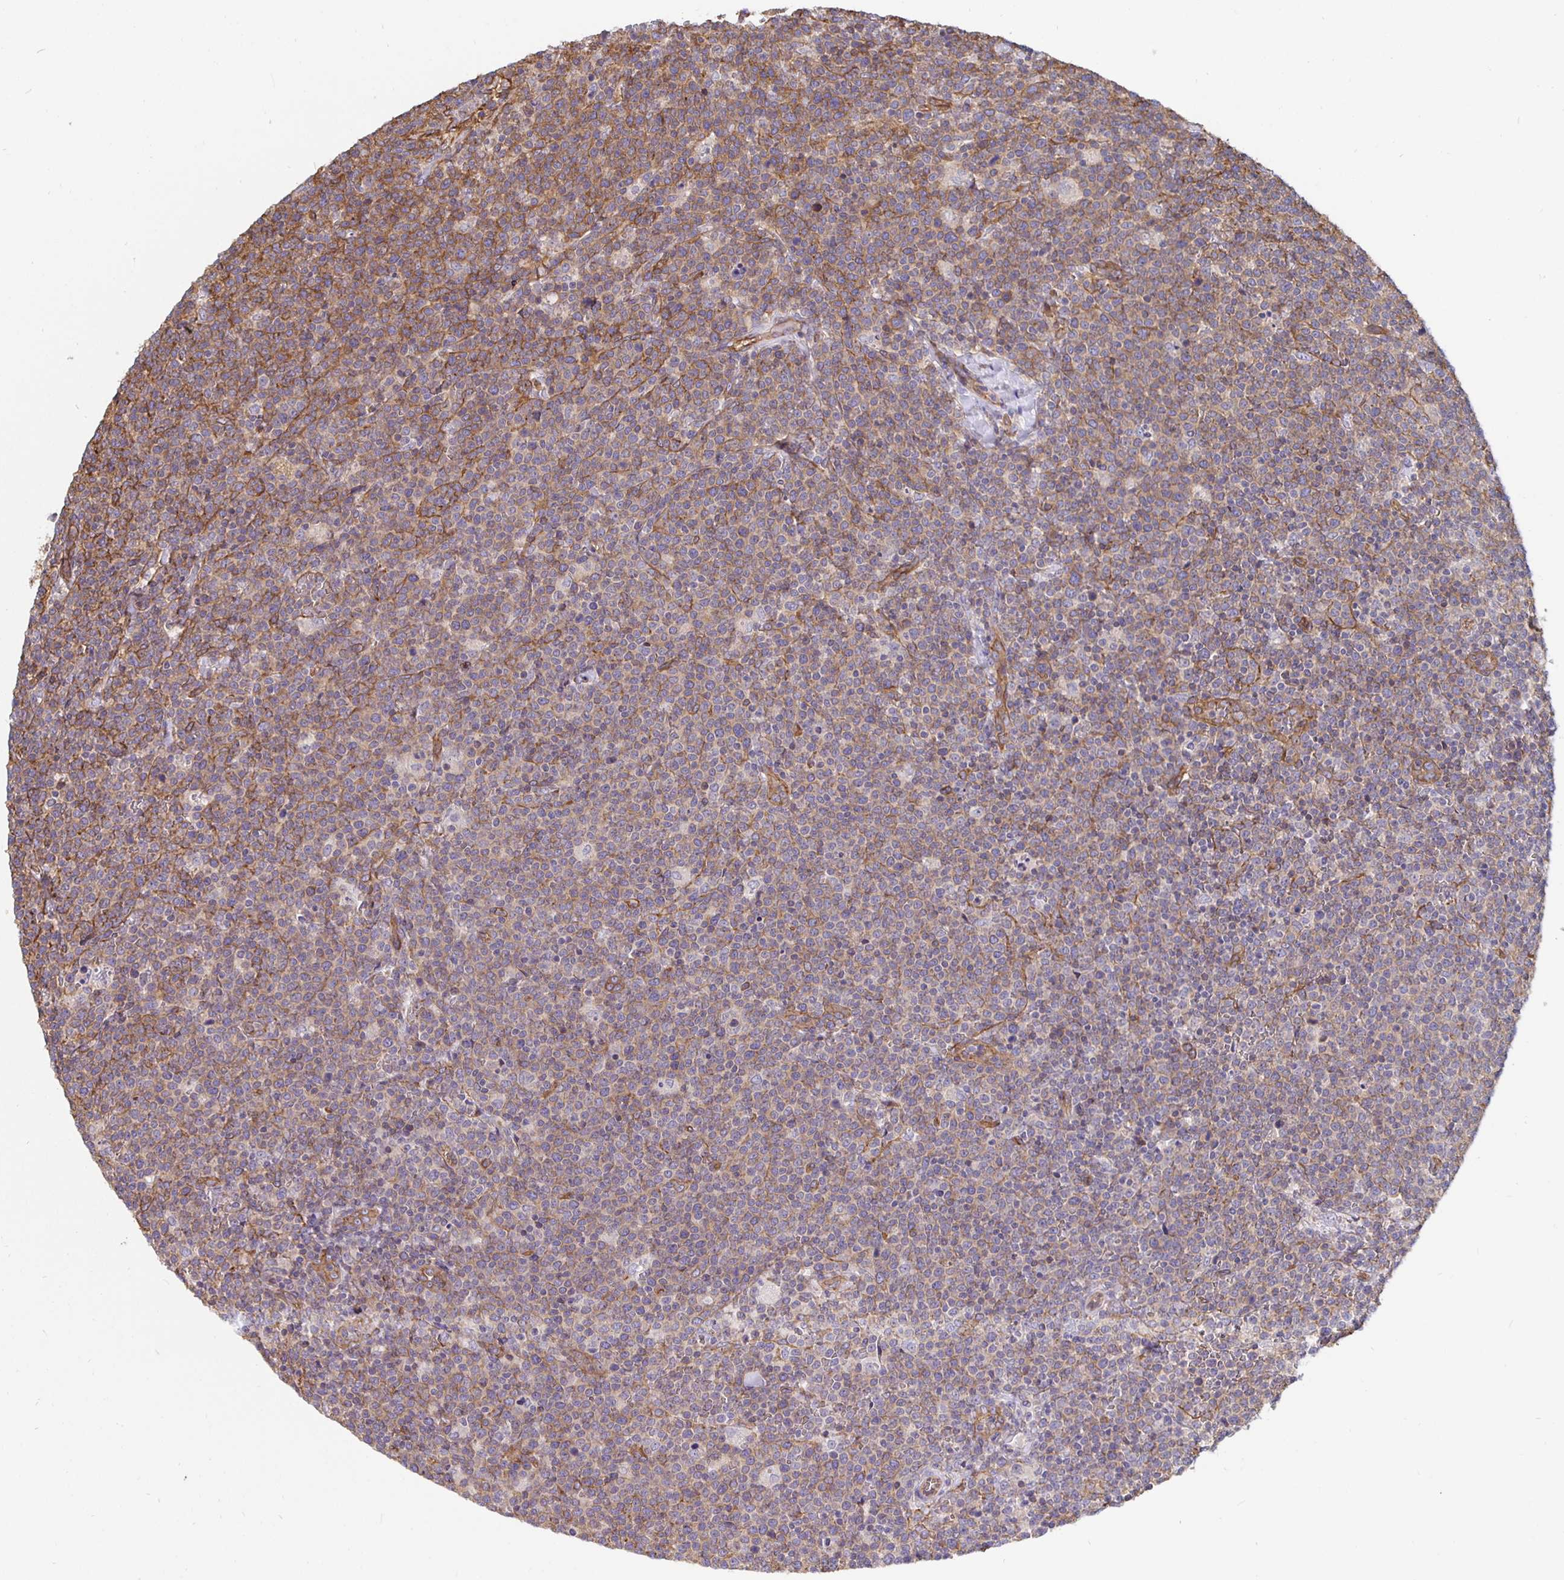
{"staining": {"intensity": "moderate", "quantity": ">75%", "location": "cytoplasmic/membranous"}, "tissue": "lymphoma", "cell_type": "Tumor cells", "image_type": "cancer", "snomed": [{"axis": "morphology", "description": "Malignant lymphoma, non-Hodgkin's type, High grade"}, {"axis": "topography", "description": "Lymph node"}], "caption": "Immunohistochemistry (IHC) histopathology image of neoplastic tissue: high-grade malignant lymphoma, non-Hodgkin's type stained using immunohistochemistry (IHC) reveals medium levels of moderate protein expression localized specifically in the cytoplasmic/membranous of tumor cells, appearing as a cytoplasmic/membranous brown color.", "gene": "ARHGEF39", "patient": {"sex": "male", "age": 61}}